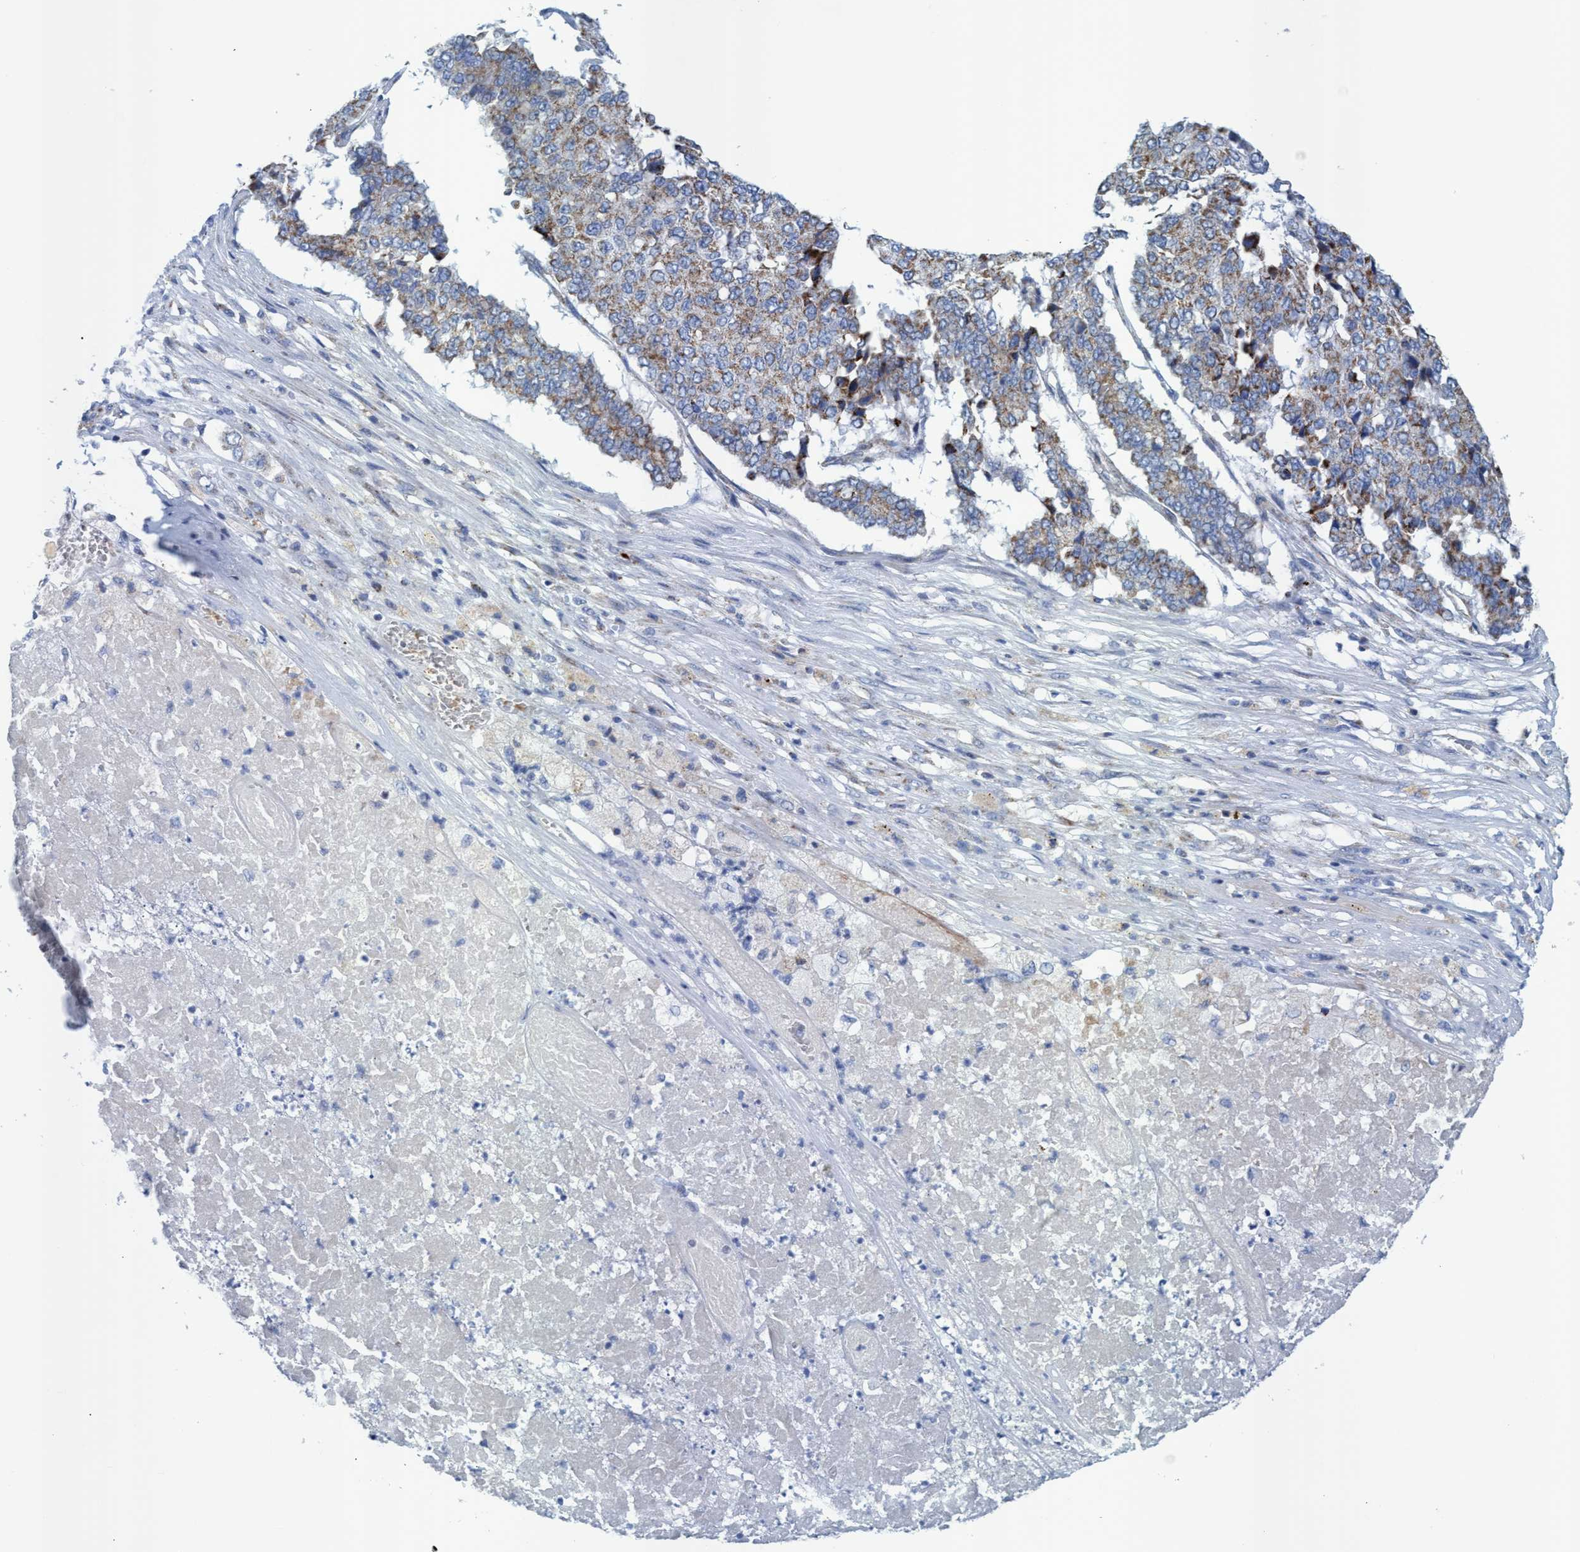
{"staining": {"intensity": "moderate", "quantity": ">75%", "location": "cytoplasmic/membranous"}, "tissue": "pancreatic cancer", "cell_type": "Tumor cells", "image_type": "cancer", "snomed": [{"axis": "morphology", "description": "Adenocarcinoma, NOS"}, {"axis": "topography", "description": "Pancreas"}], "caption": "Protein analysis of pancreatic adenocarcinoma tissue shows moderate cytoplasmic/membranous expression in approximately >75% of tumor cells. The protein is stained brown, and the nuclei are stained in blue (DAB (3,3'-diaminobenzidine) IHC with brightfield microscopy, high magnification).", "gene": "GGA3", "patient": {"sex": "male", "age": 50}}